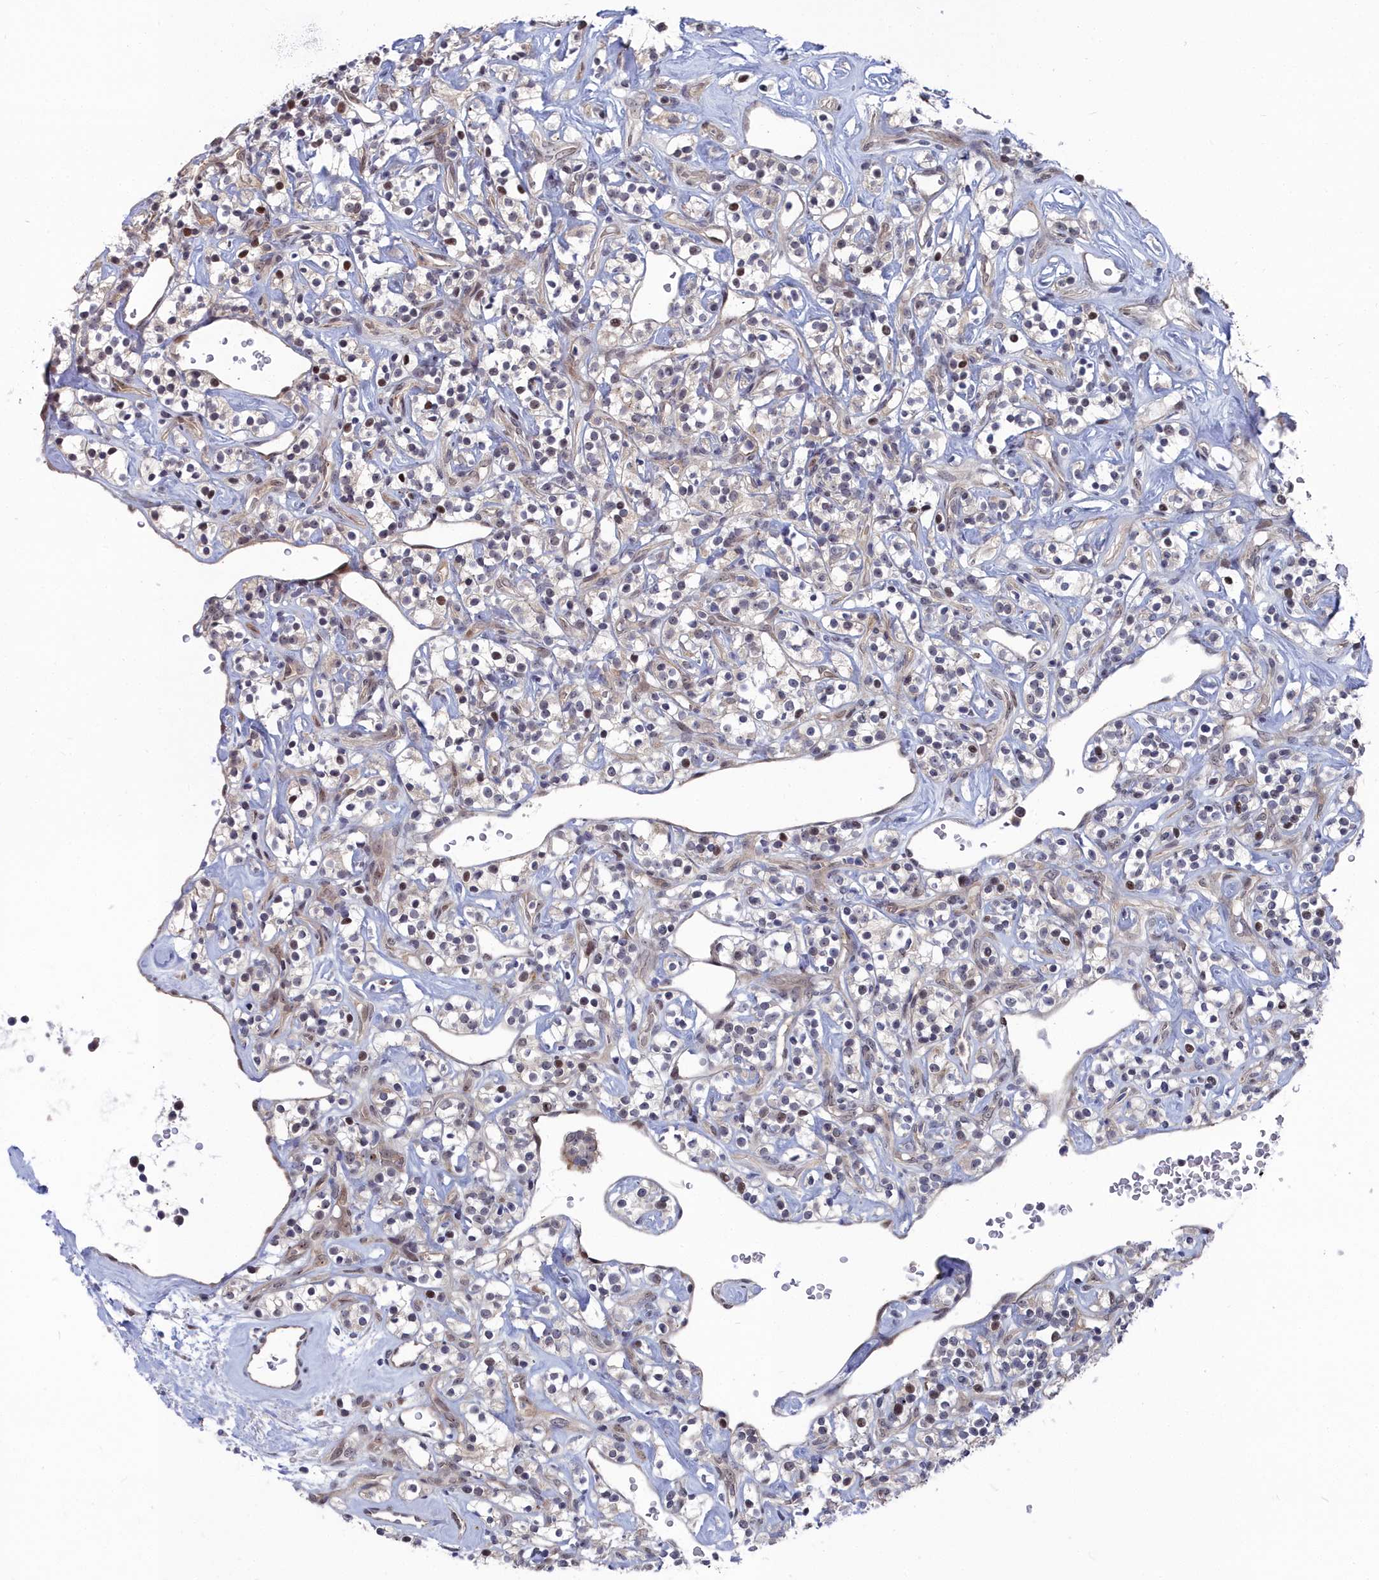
{"staining": {"intensity": "moderate", "quantity": "<25%", "location": "nuclear"}, "tissue": "renal cancer", "cell_type": "Tumor cells", "image_type": "cancer", "snomed": [{"axis": "morphology", "description": "Adenocarcinoma, NOS"}, {"axis": "topography", "description": "Kidney"}], "caption": "Human renal cancer (adenocarcinoma) stained for a protein (brown) exhibits moderate nuclear positive positivity in about <25% of tumor cells.", "gene": "RPS27A", "patient": {"sex": "male", "age": 77}}